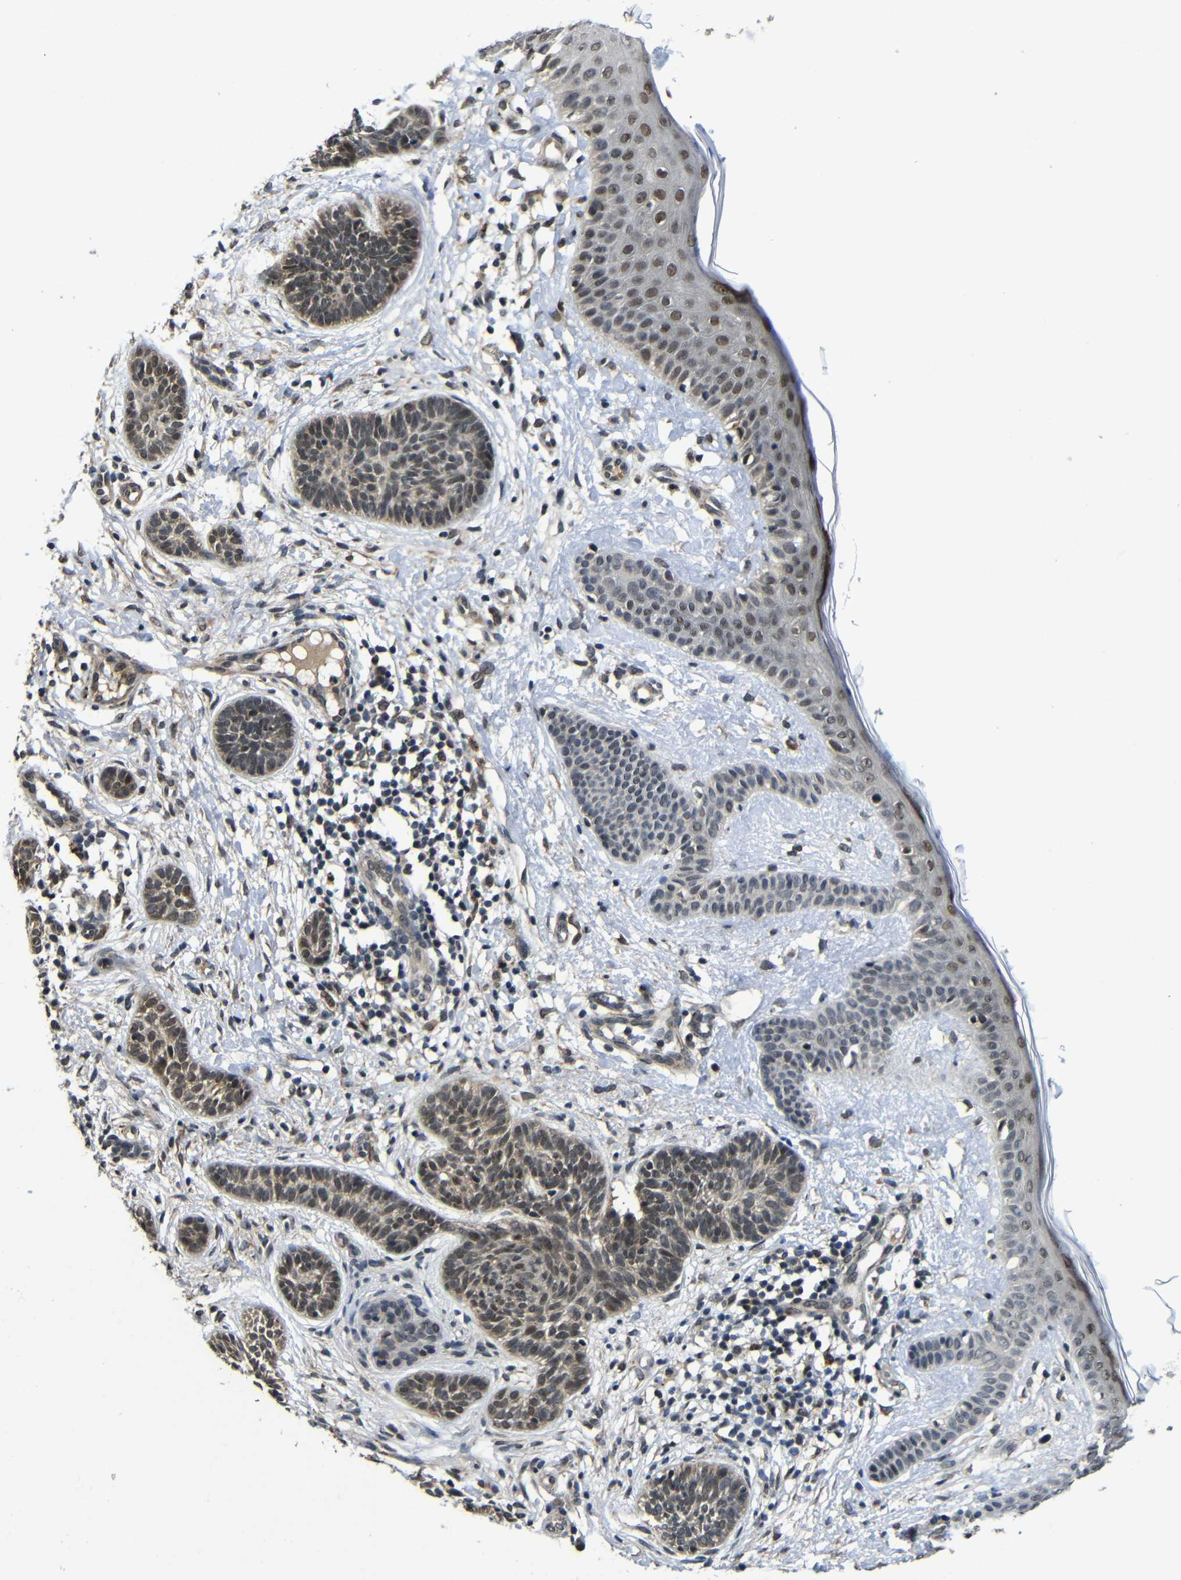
{"staining": {"intensity": "weak", "quantity": ">75%", "location": "cytoplasmic/membranous,nuclear"}, "tissue": "skin cancer", "cell_type": "Tumor cells", "image_type": "cancer", "snomed": [{"axis": "morphology", "description": "Normal tissue, NOS"}, {"axis": "morphology", "description": "Basal cell carcinoma"}, {"axis": "topography", "description": "Skin"}], "caption": "Skin basal cell carcinoma stained for a protein reveals weak cytoplasmic/membranous and nuclear positivity in tumor cells. The staining was performed using DAB (3,3'-diaminobenzidine) to visualize the protein expression in brown, while the nuclei were stained in blue with hematoxylin (Magnification: 20x).", "gene": "FAM172A", "patient": {"sex": "male", "age": 63}}